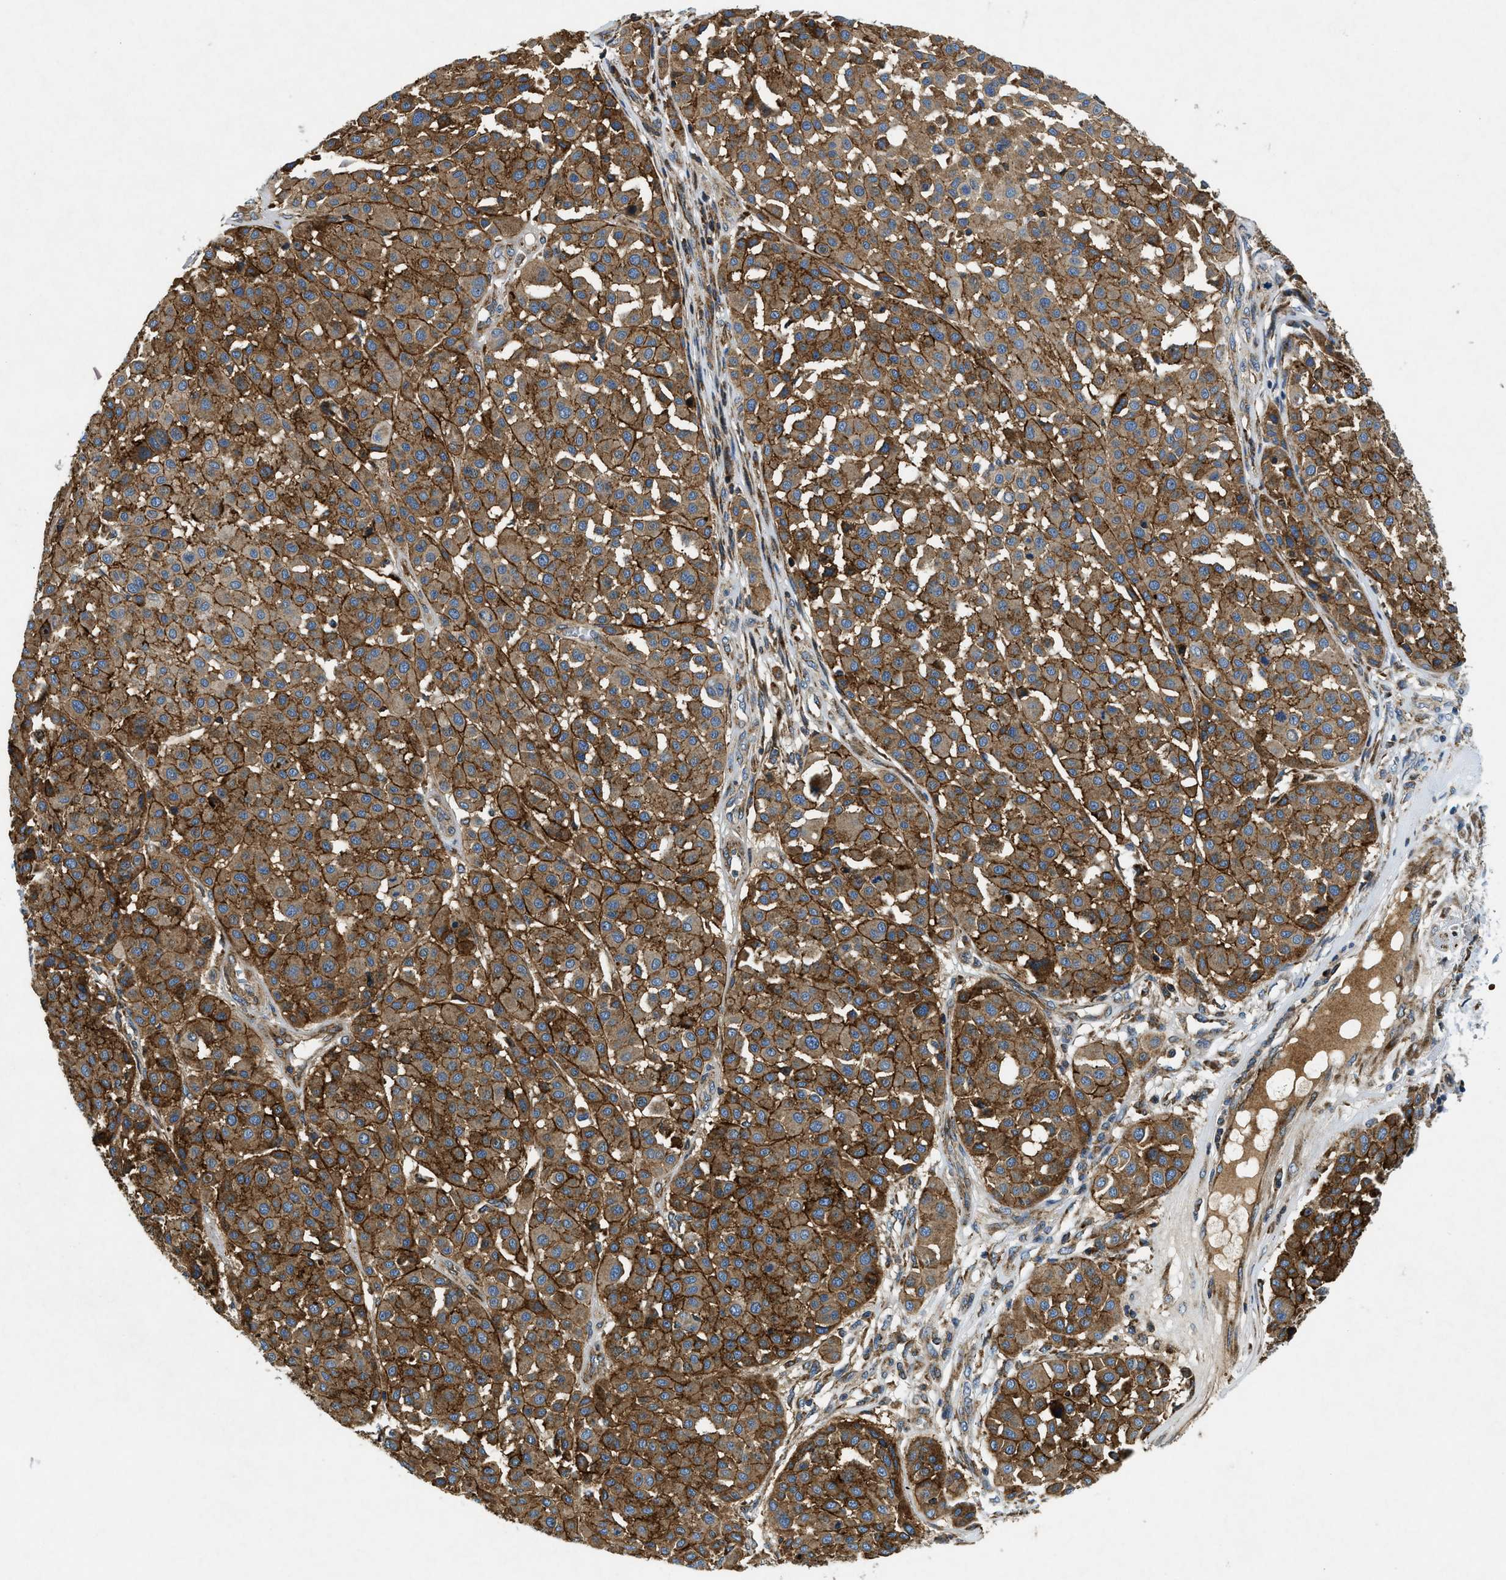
{"staining": {"intensity": "moderate", "quantity": ">75%", "location": "cytoplasmic/membranous"}, "tissue": "melanoma", "cell_type": "Tumor cells", "image_type": "cancer", "snomed": [{"axis": "morphology", "description": "Malignant melanoma, Metastatic site"}, {"axis": "topography", "description": "Soft tissue"}], "caption": "This is an image of IHC staining of melanoma, which shows moderate staining in the cytoplasmic/membranous of tumor cells.", "gene": "CSPG4", "patient": {"sex": "male", "age": 41}}